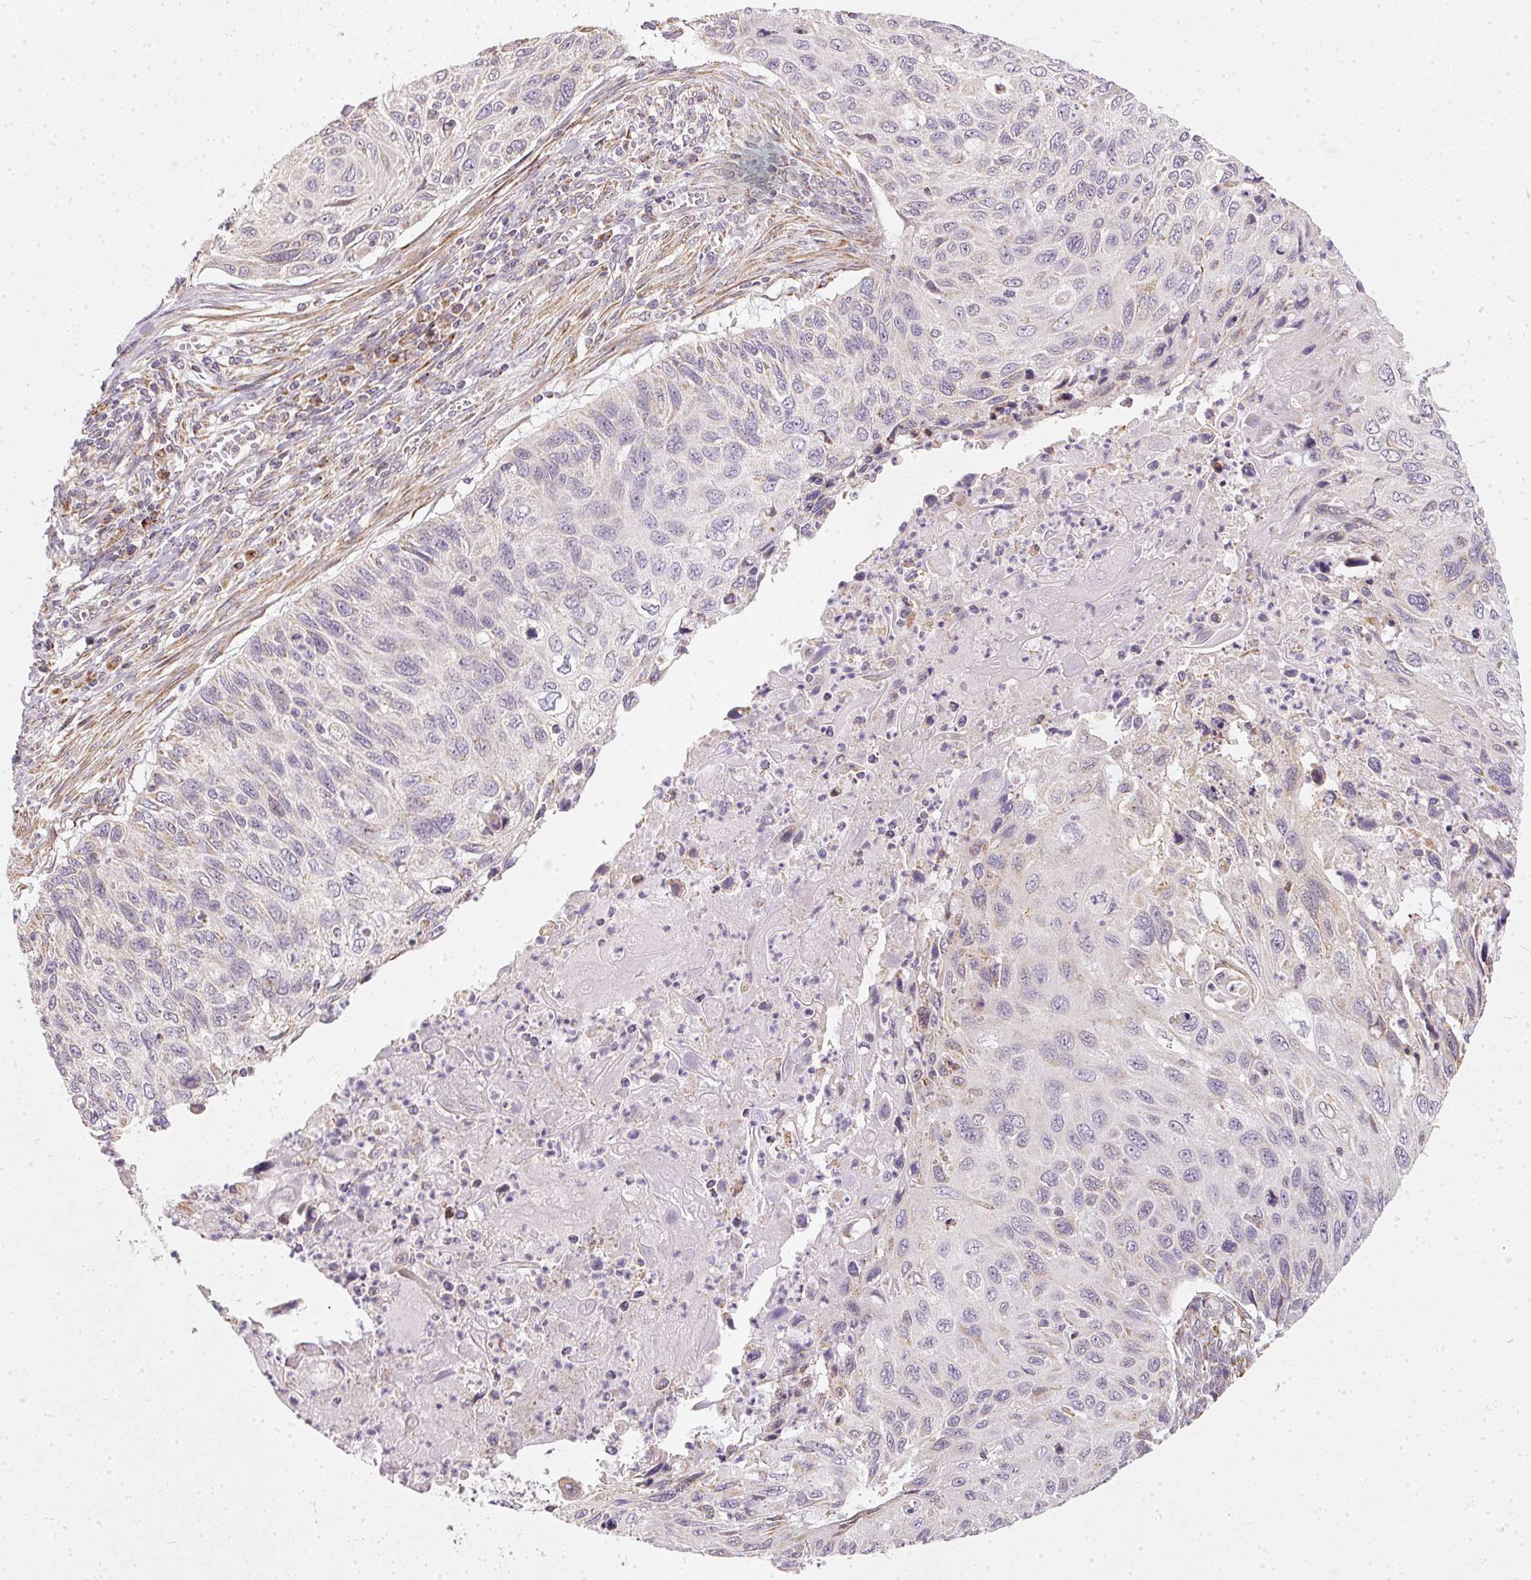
{"staining": {"intensity": "negative", "quantity": "none", "location": "none"}, "tissue": "cervical cancer", "cell_type": "Tumor cells", "image_type": "cancer", "snomed": [{"axis": "morphology", "description": "Squamous cell carcinoma, NOS"}, {"axis": "topography", "description": "Cervix"}], "caption": "Tumor cells are negative for protein expression in human cervical cancer (squamous cell carcinoma).", "gene": "VWA5B2", "patient": {"sex": "female", "age": 70}}